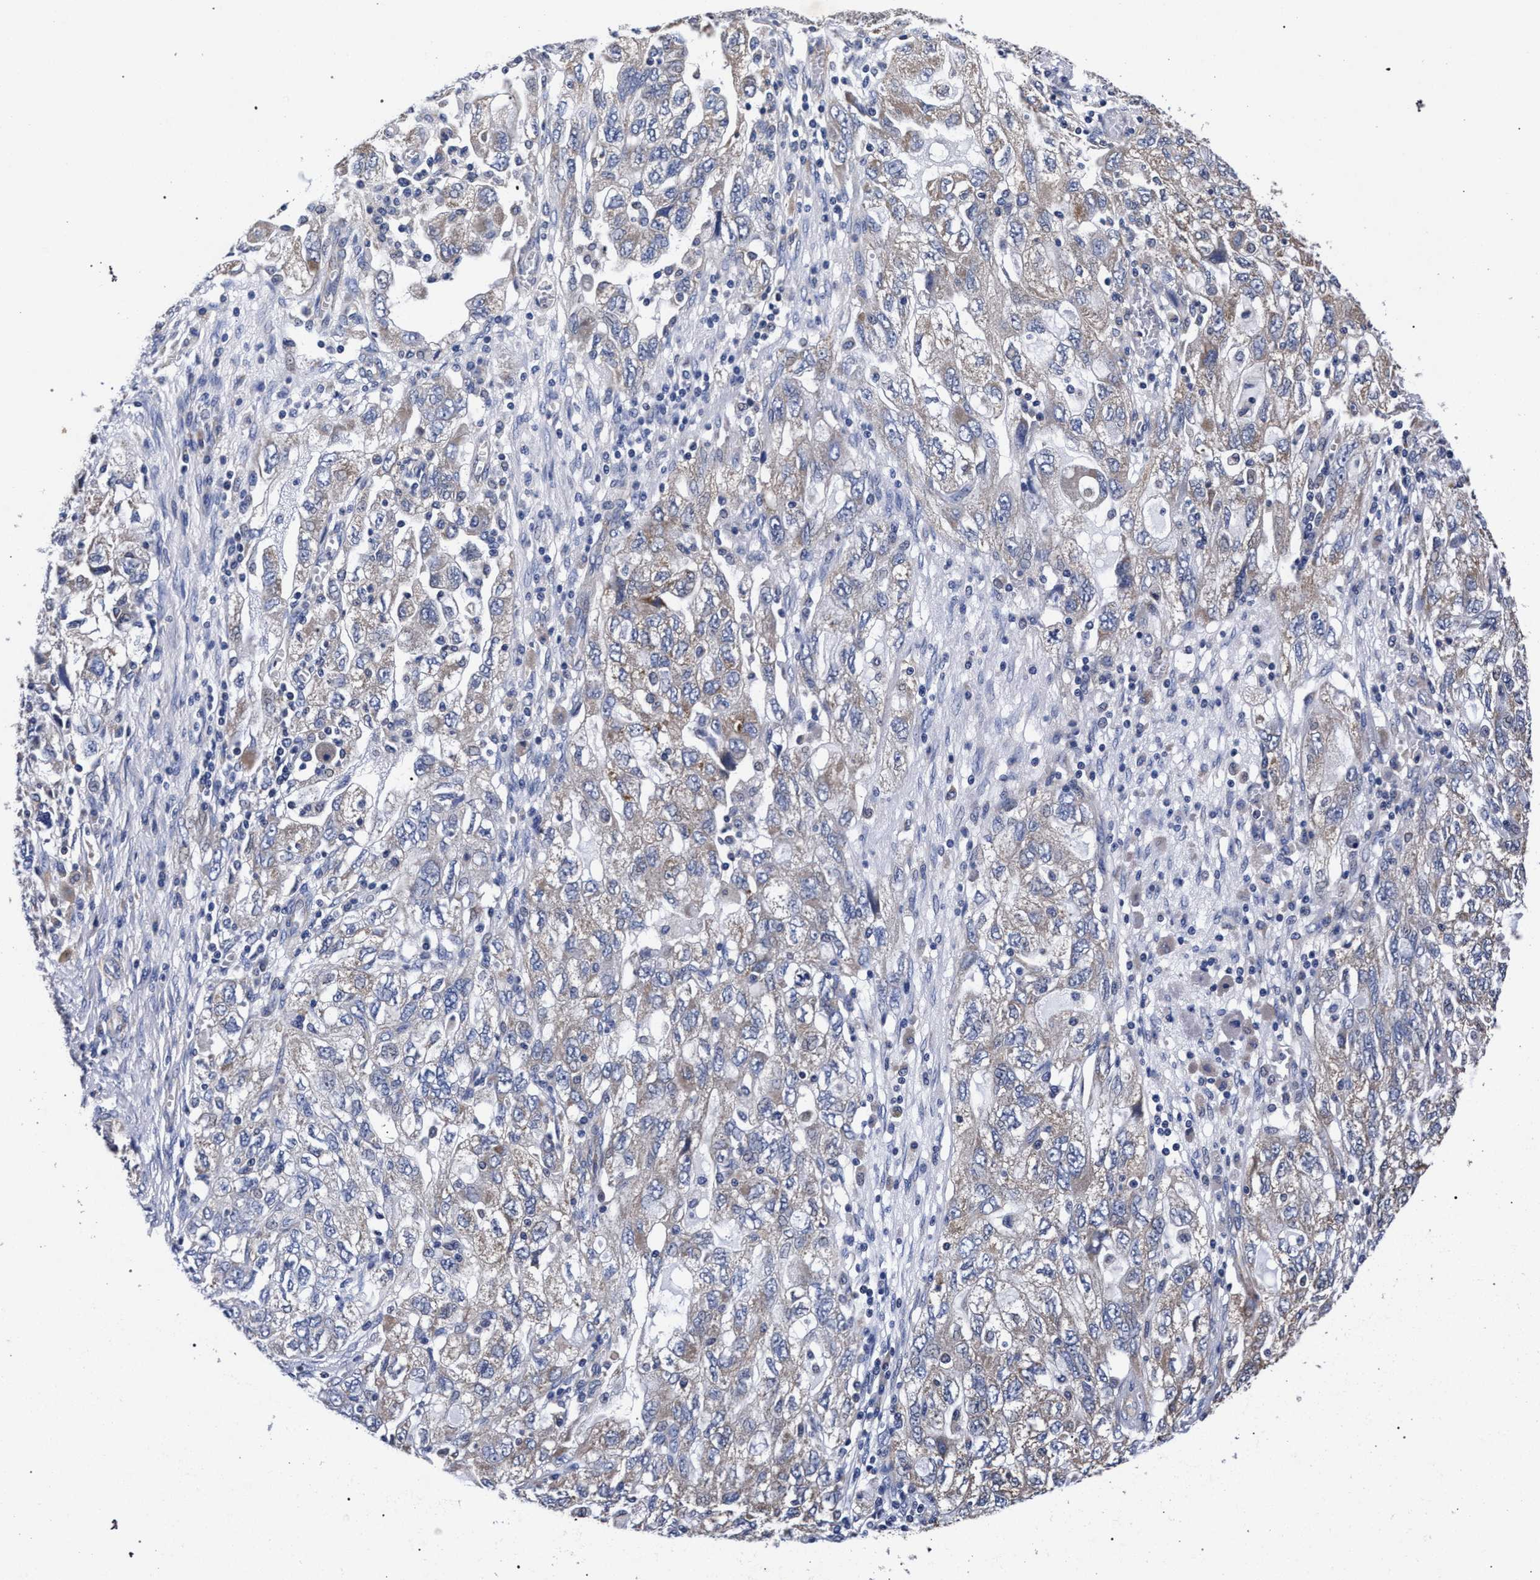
{"staining": {"intensity": "moderate", "quantity": "<25%", "location": "cytoplasmic/membranous"}, "tissue": "ovarian cancer", "cell_type": "Tumor cells", "image_type": "cancer", "snomed": [{"axis": "morphology", "description": "Carcinoma, NOS"}, {"axis": "morphology", "description": "Cystadenocarcinoma, serous, NOS"}, {"axis": "topography", "description": "Ovary"}], "caption": "Human ovarian cancer stained with a brown dye exhibits moderate cytoplasmic/membranous positive expression in approximately <25% of tumor cells.", "gene": "CFAP95", "patient": {"sex": "female", "age": 69}}